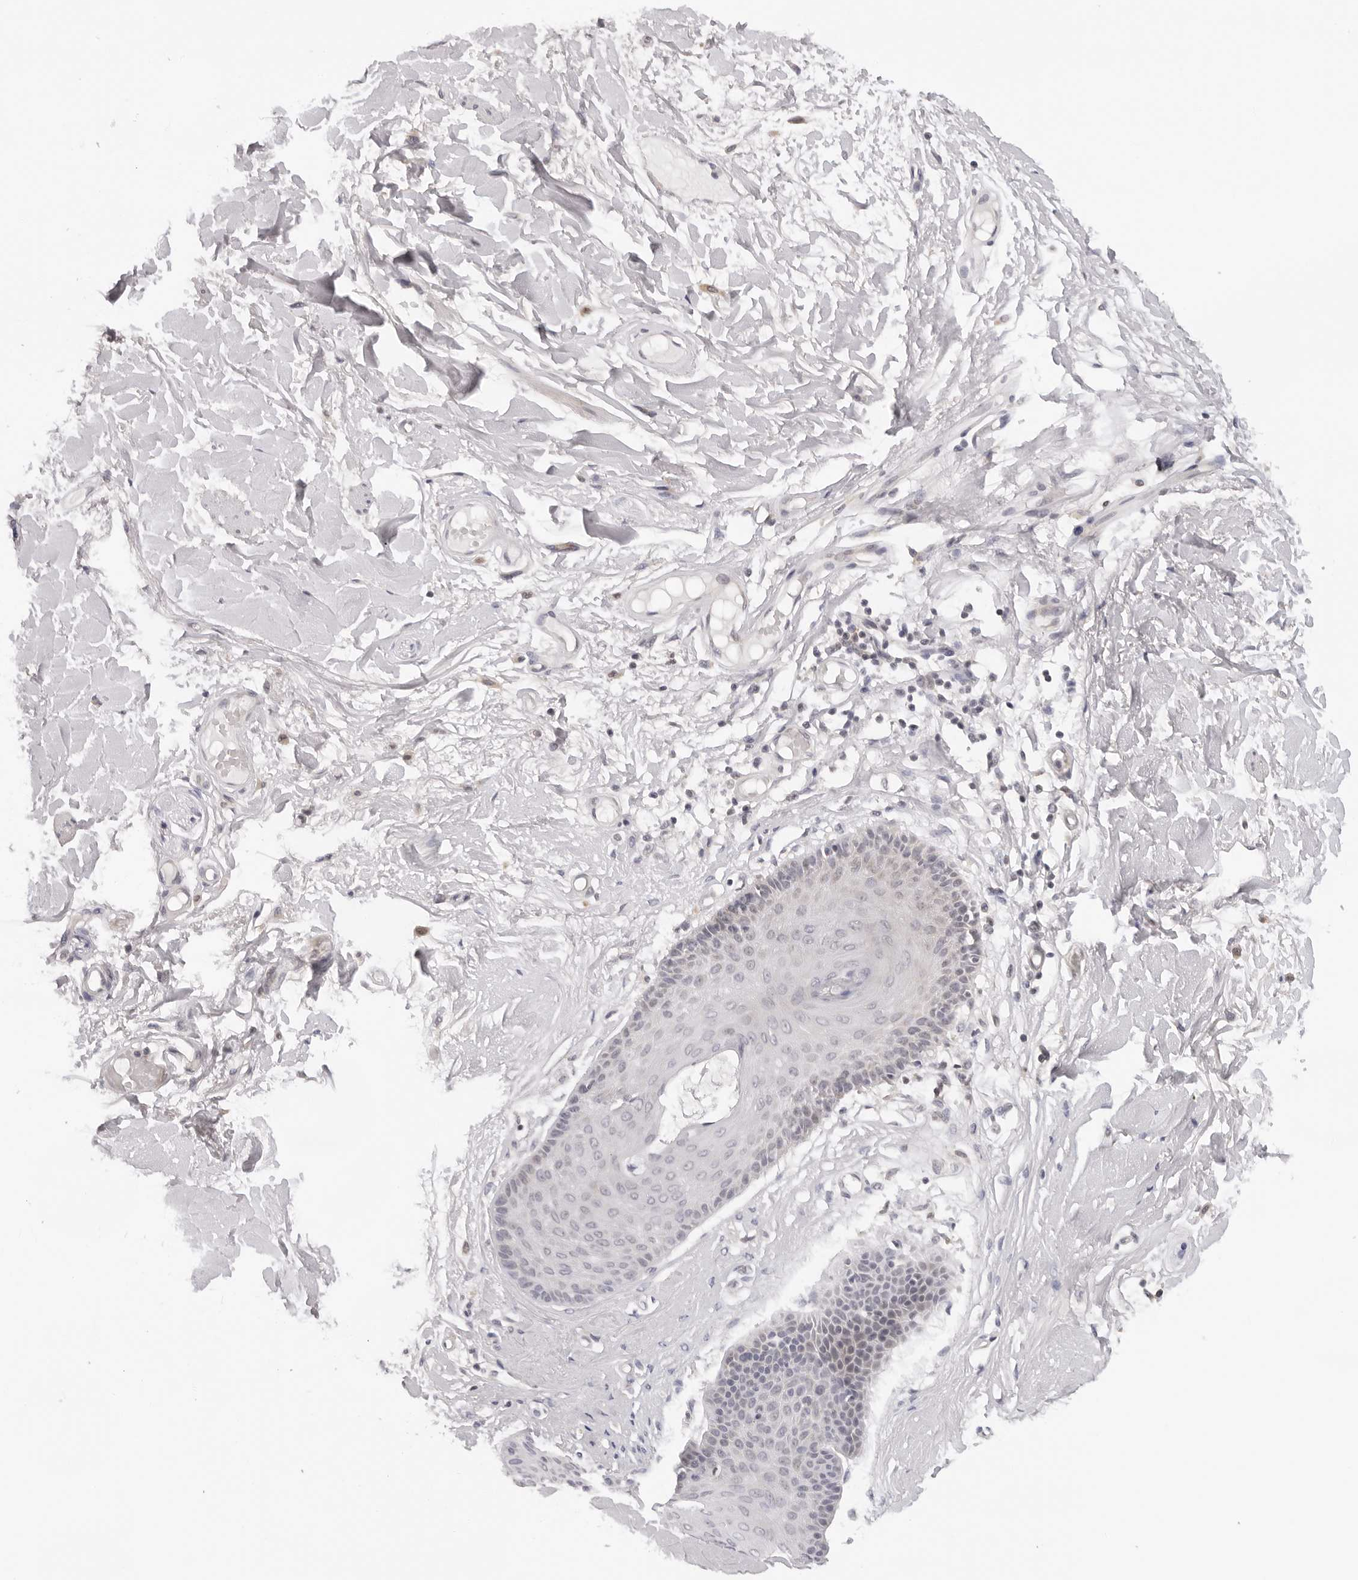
{"staining": {"intensity": "moderate", "quantity": "<25%", "location": "cytoplasmic/membranous"}, "tissue": "skin", "cell_type": "Epidermal cells", "image_type": "normal", "snomed": [{"axis": "morphology", "description": "Normal tissue, NOS"}, {"axis": "topography", "description": "Vulva"}], "caption": "Immunohistochemistry (IHC) of unremarkable human skin displays low levels of moderate cytoplasmic/membranous positivity in approximately <25% of epidermal cells. The staining is performed using DAB brown chromogen to label protein expression. The nuclei are counter-stained blue using hematoxylin.", "gene": "IL17RA", "patient": {"sex": "female", "age": 73}}